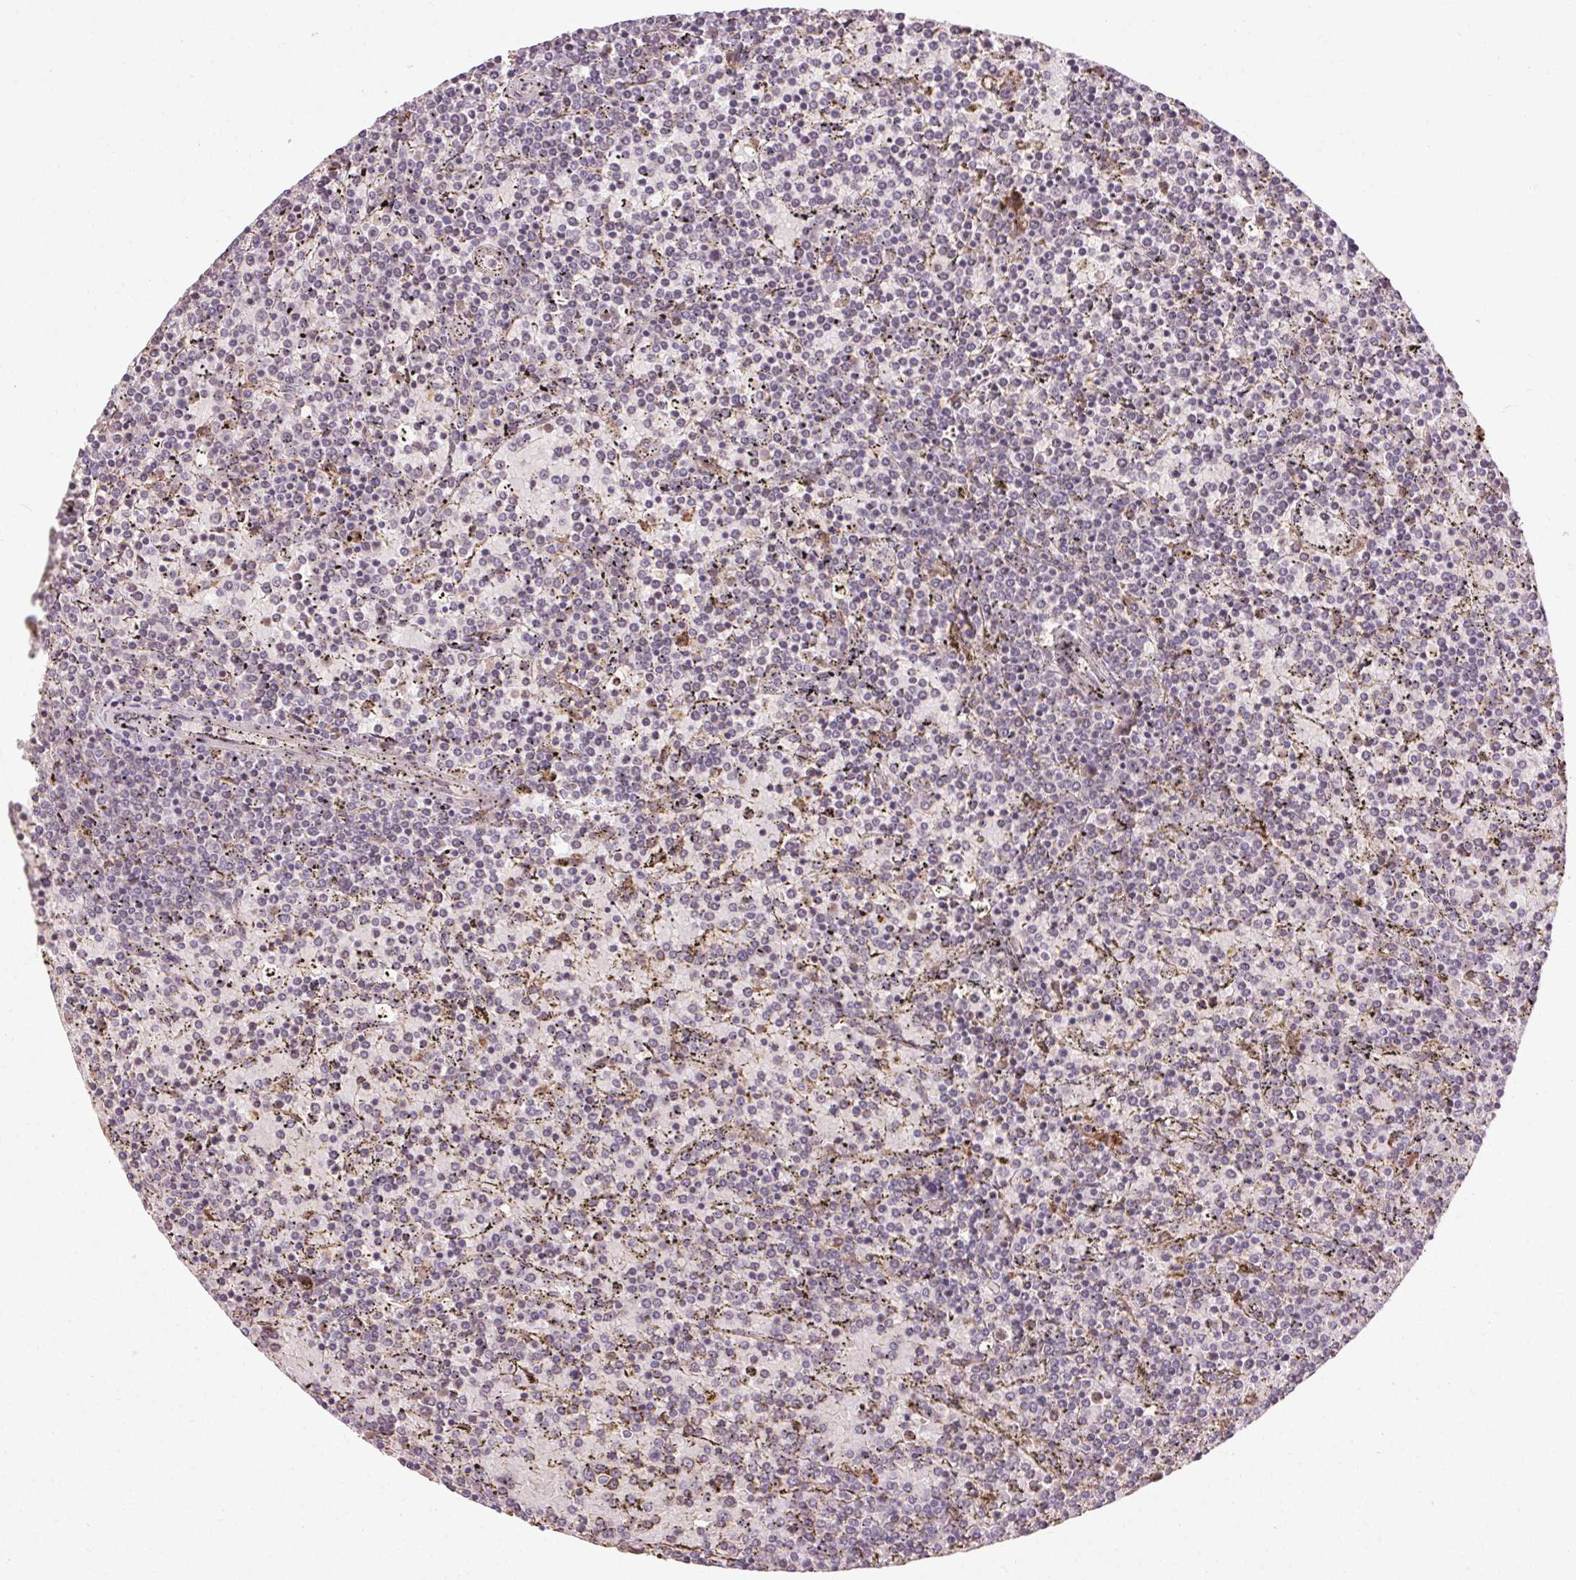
{"staining": {"intensity": "negative", "quantity": "none", "location": "none"}, "tissue": "lymphoma", "cell_type": "Tumor cells", "image_type": "cancer", "snomed": [{"axis": "morphology", "description": "Malignant lymphoma, non-Hodgkin's type, Low grade"}, {"axis": "topography", "description": "Spleen"}], "caption": "Tumor cells show no significant protein expression in low-grade malignant lymphoma, non-Hodgkin's type.", "gene": "REP15", "patient": {"sex": "female", "age": 77}}